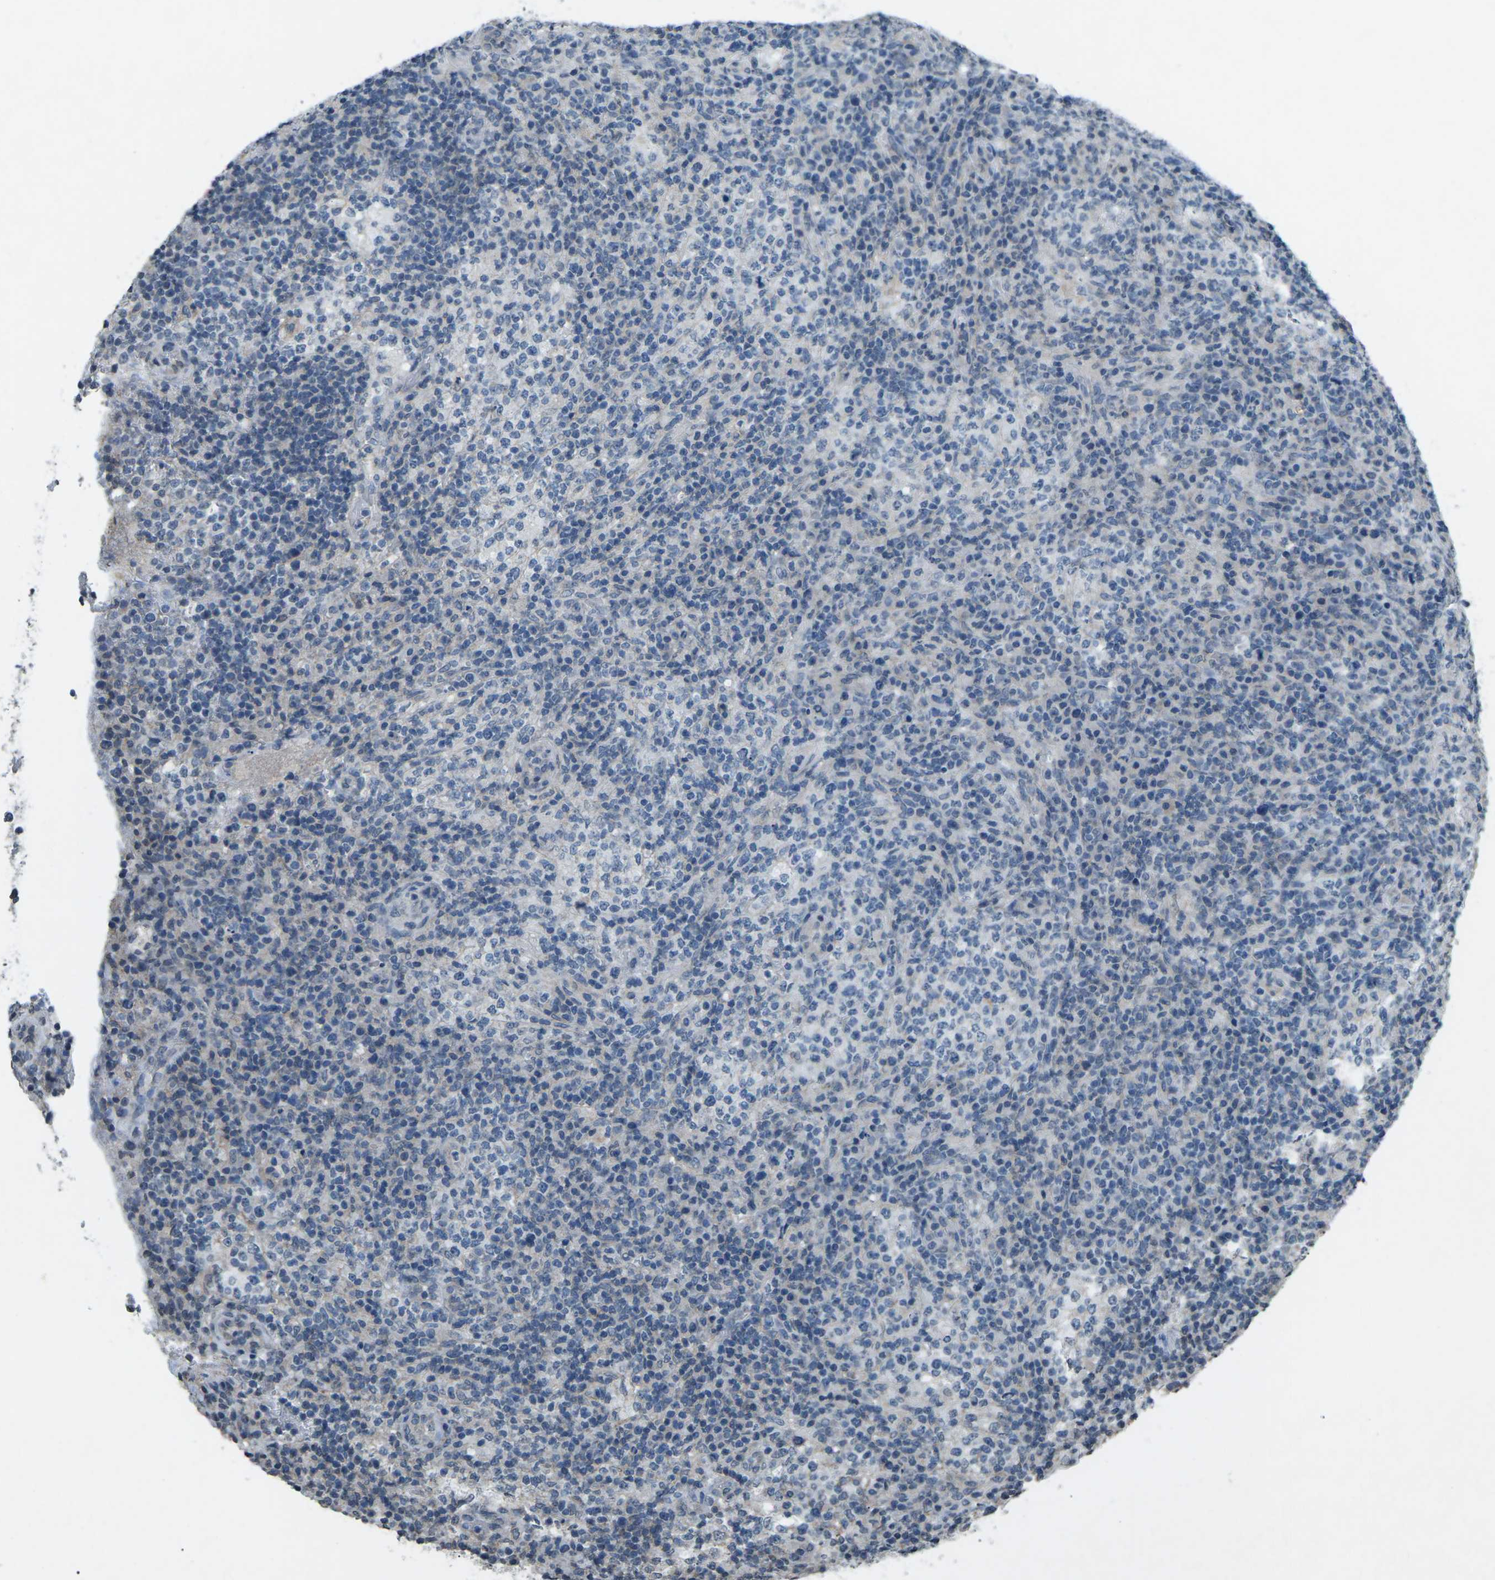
{"staining": {"intensity": "negative", "quantity": "none", "location": "none"}, "tissue": "lymphoma", "cell_type": "Tumor cells", "image_type": "cancer", "snomed": [{"axis": "morphology", "description": "Malignant lymphoma, non-Hodgkin's type, High grade"}, {"axis": "topography", "description": "Lymph node"}], "caption": "The immunohistochemistry micrograph has no significant positivity in tumor cells of lymphoma tissue.", "gene": "TFR2", "patient": {"sex": "female", "age": 76}}